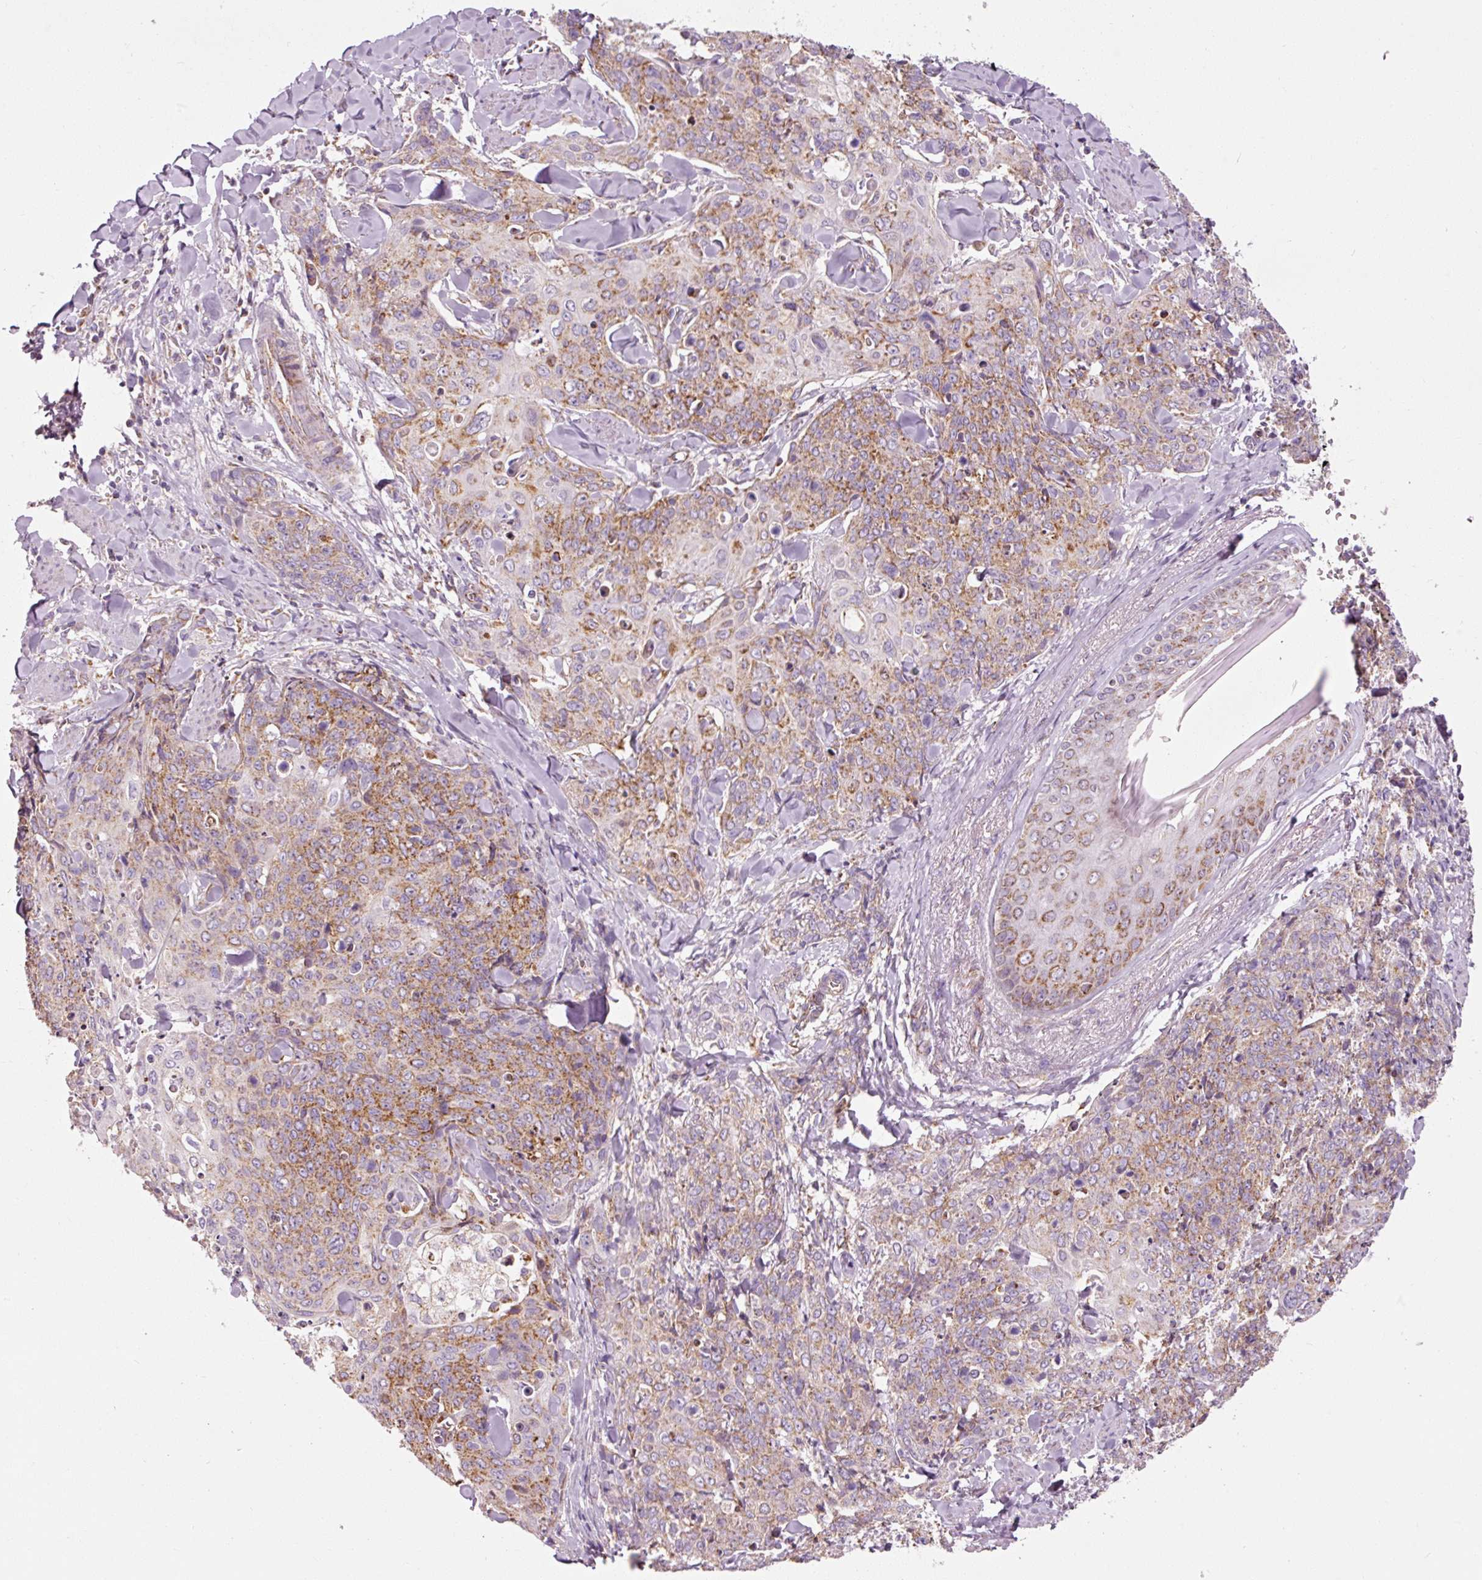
{"staining": {"intensity": "moderate", "quantity": "25%-75%", "location": "cytoplasmic/membranous"}, "tissue": "skin cancer", "cell_type": "Tumor cells", "image_type": "cancer", "snomed": [{"axis": "morphology", "description": "Squamous cell carcinoma, NOS"}, {"axis": "topography", "description": "Skin"}, {"axis": "topography", "description": "Vulva"}], "caption": "Skin cancer (squamous cell carcinoma) stained for a protein (brown) exhibits moderate cytoplasmic/membranous positive expression in about 25%-75% of tumor cells.", "gene": "NDUFB4", "patient": {"sex": "female", "age": 85}}